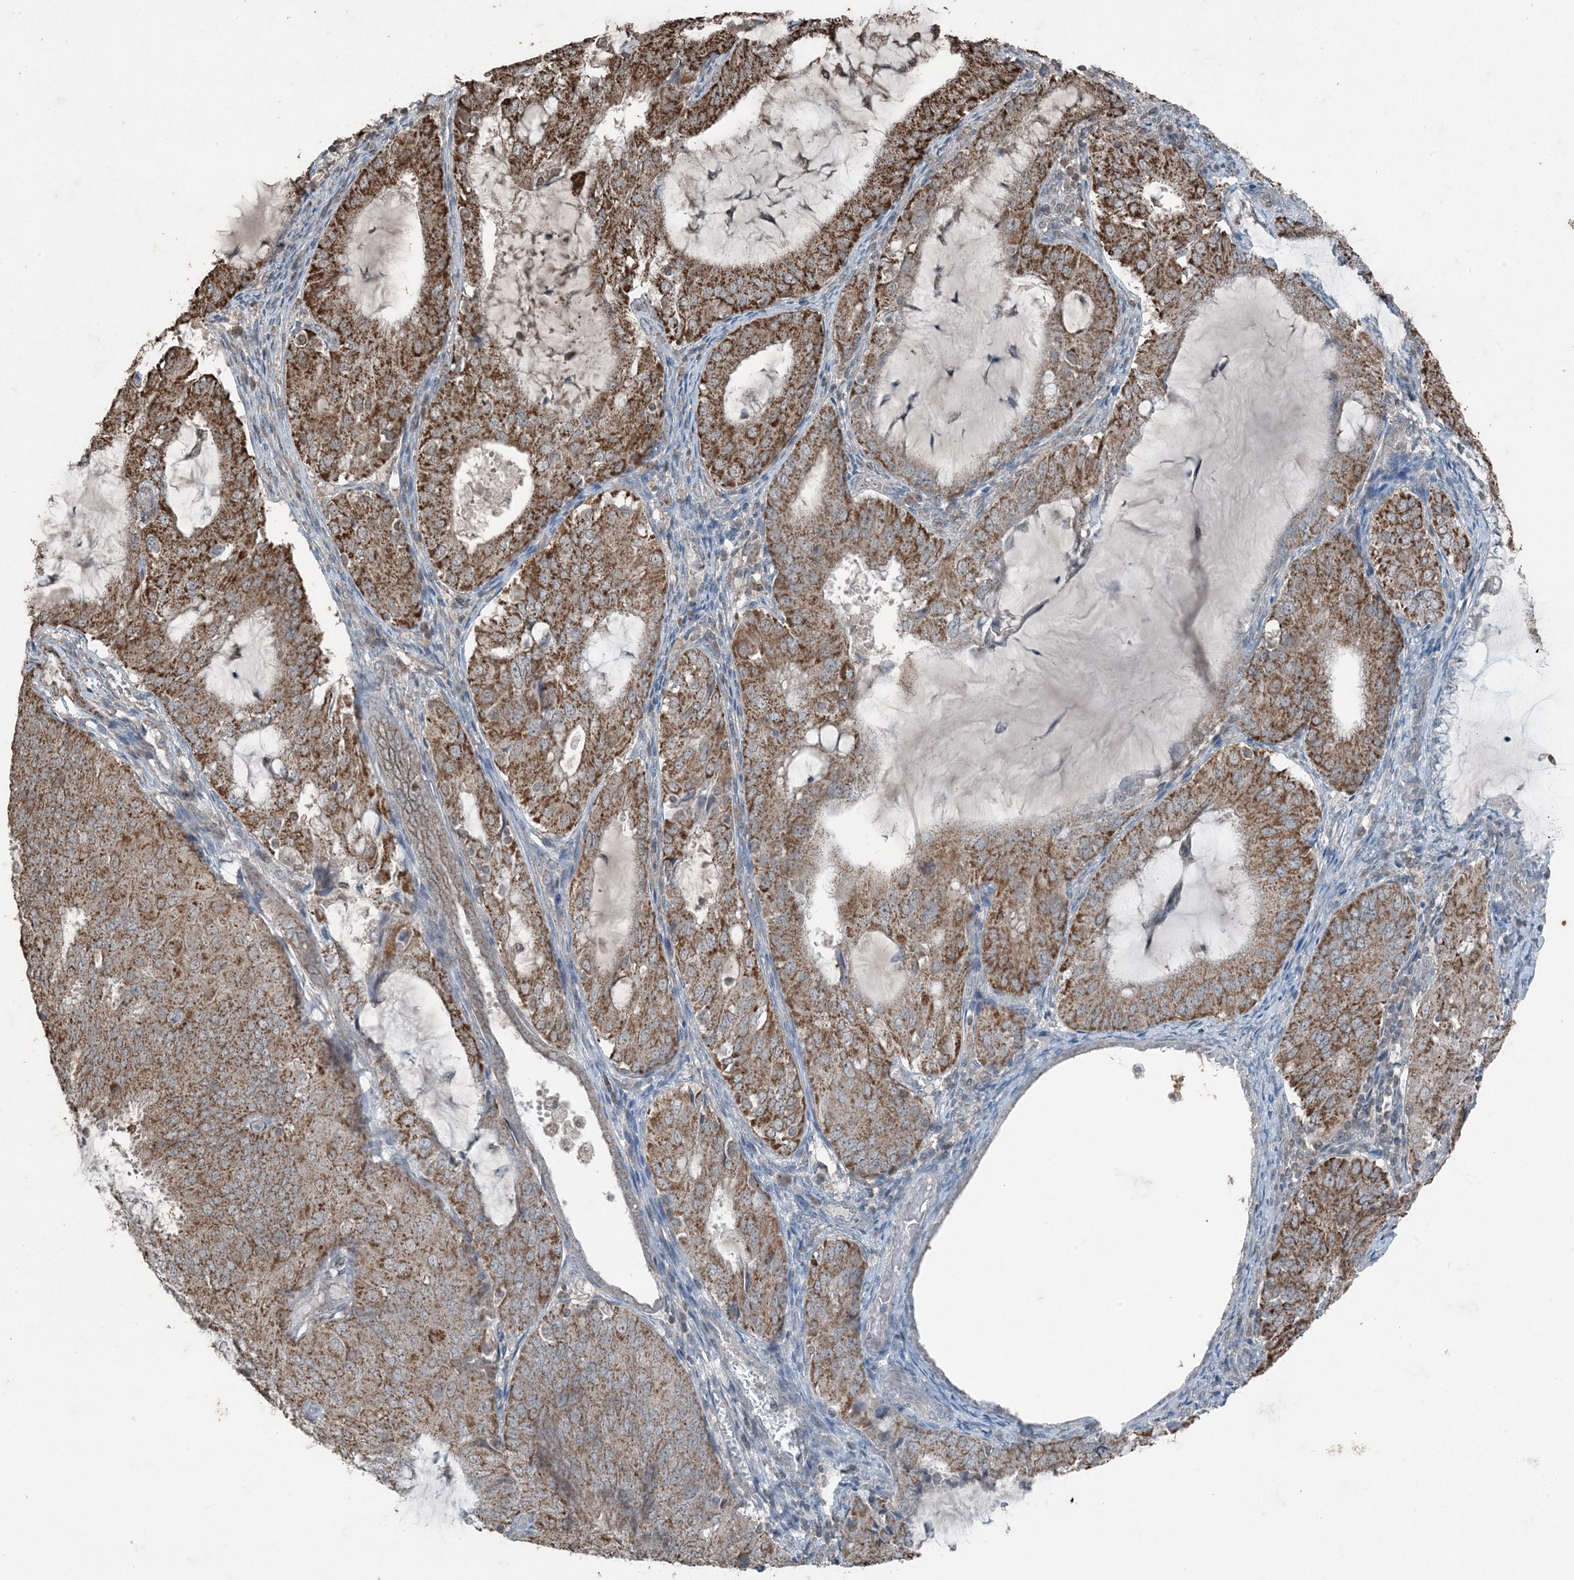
{"staining": {"intensity": "strong", "quantity": ">75%", "location": "cytoplasmic/membranous"}, "tissue": "endometrial cancer", "cell_type": "Tumor cells", "image_type": "cancer", "snomed": [{"axis": "morphology", "description": "Adenocarcinoma, NOS"}, {"axis": "topography", "description": "Endometrium"}], "caption": "Protein staining exhibits strong cytoplasmic/membranous positivity in approximately >75% of tumor cells in endometrial cancer (adenocarcinoma). The staining was performed using DAB (3,3'-diaminobenzidine) to visualize the protein expression in brown, while the nuclei were stained in blue with hematoxylin (Magnification: 20x).", "gene": "GNL1", "patient": {"sex": "female", "age": 81}}